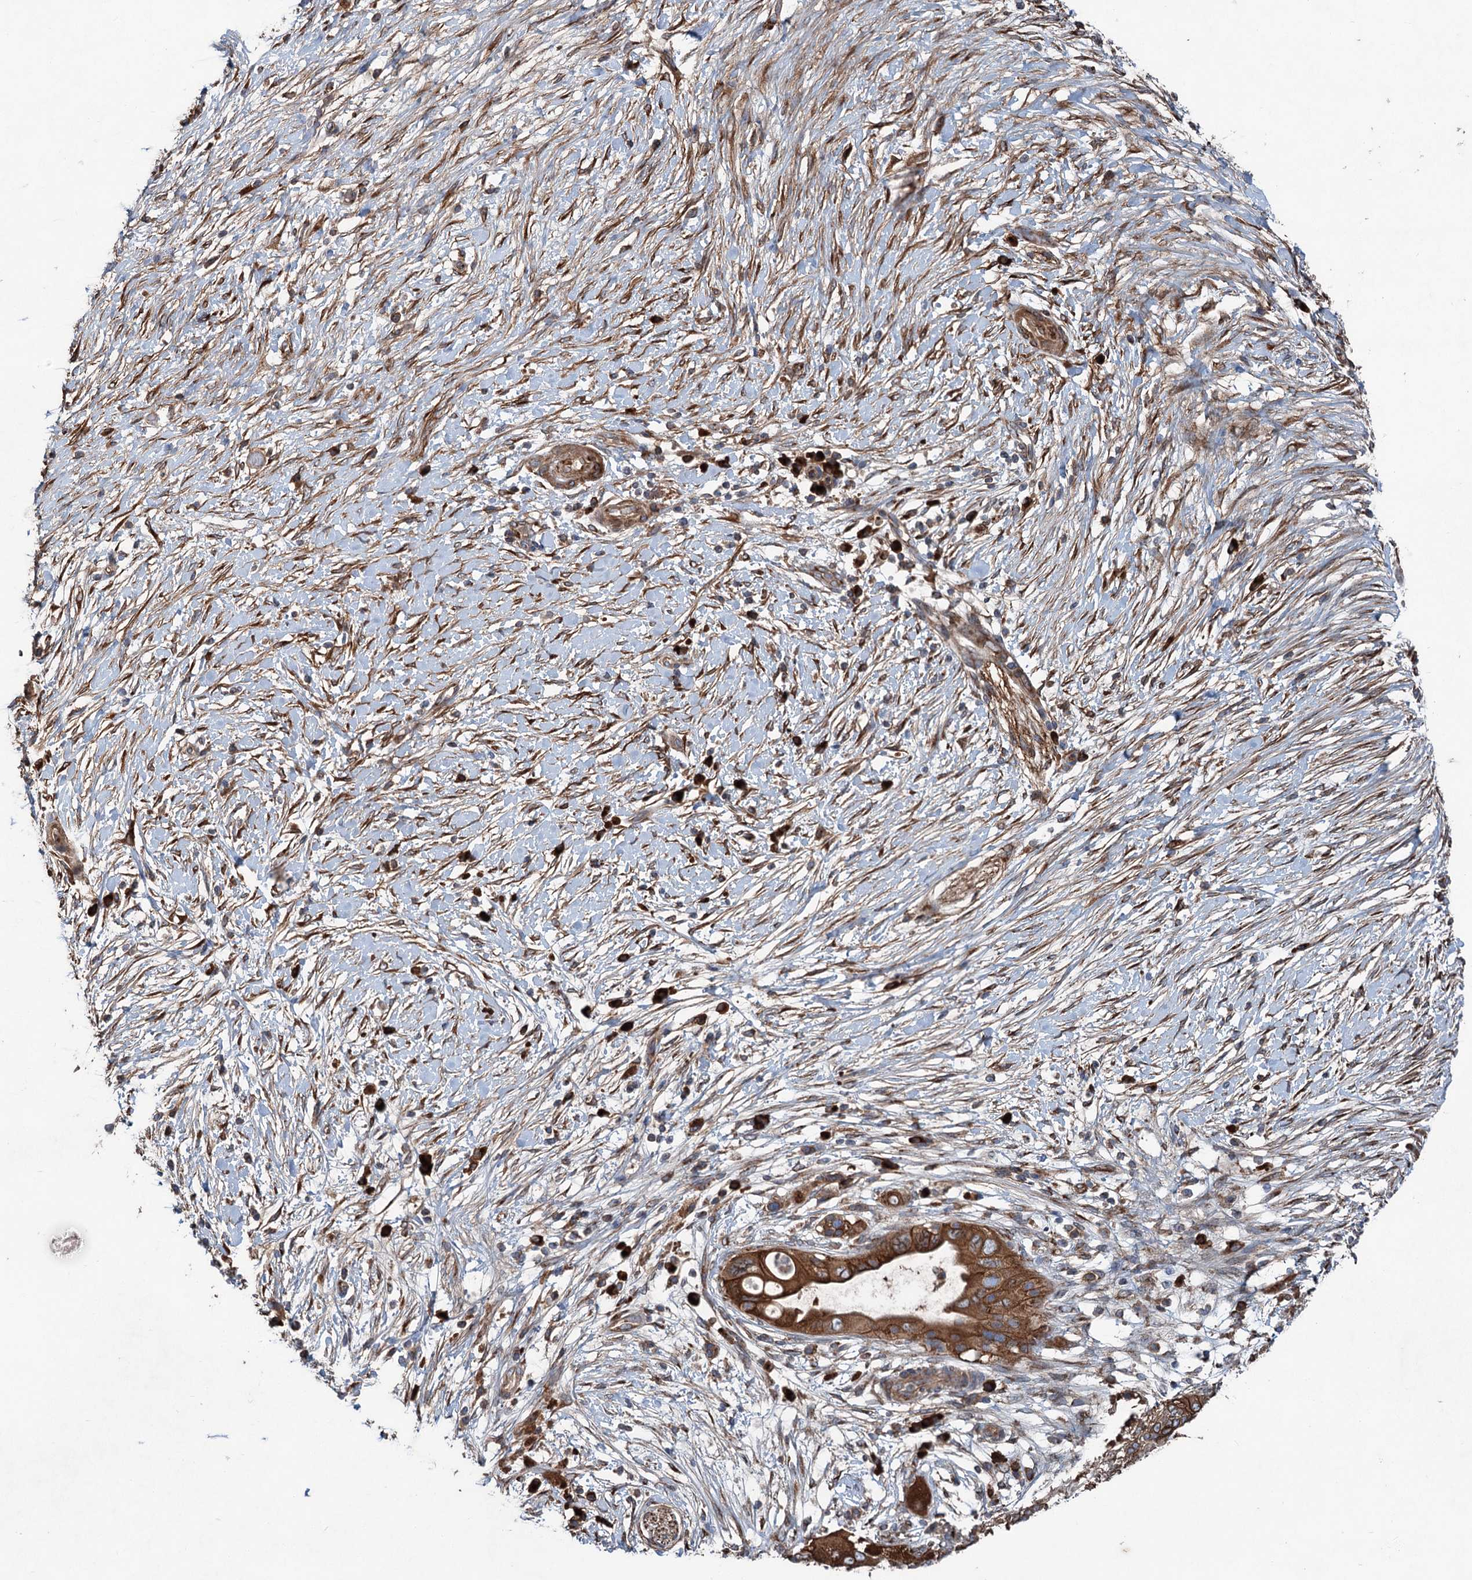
{"staining": {"intensity": "strong", "quantity": ">75%", "location": "cytoplasmic/membranous"}, "tissue": "pancreatic cancer", "cell_type": "Tumor cells", "image_type": "cancer", "snomed": [{"axis": "morphology", "description": "Adenocarcinoma, NOS"}, {"axis": "topography", "description": "Pancreas"}], "caption": "Protein analysis of pancreatic adenocarcinoma tissue demonstrates strong cytoplasmic/membranous staining in approximately >75% of tumor cells.", "gene": "CALCOCO1", "patient": {"sex": "male", "age": 68}}